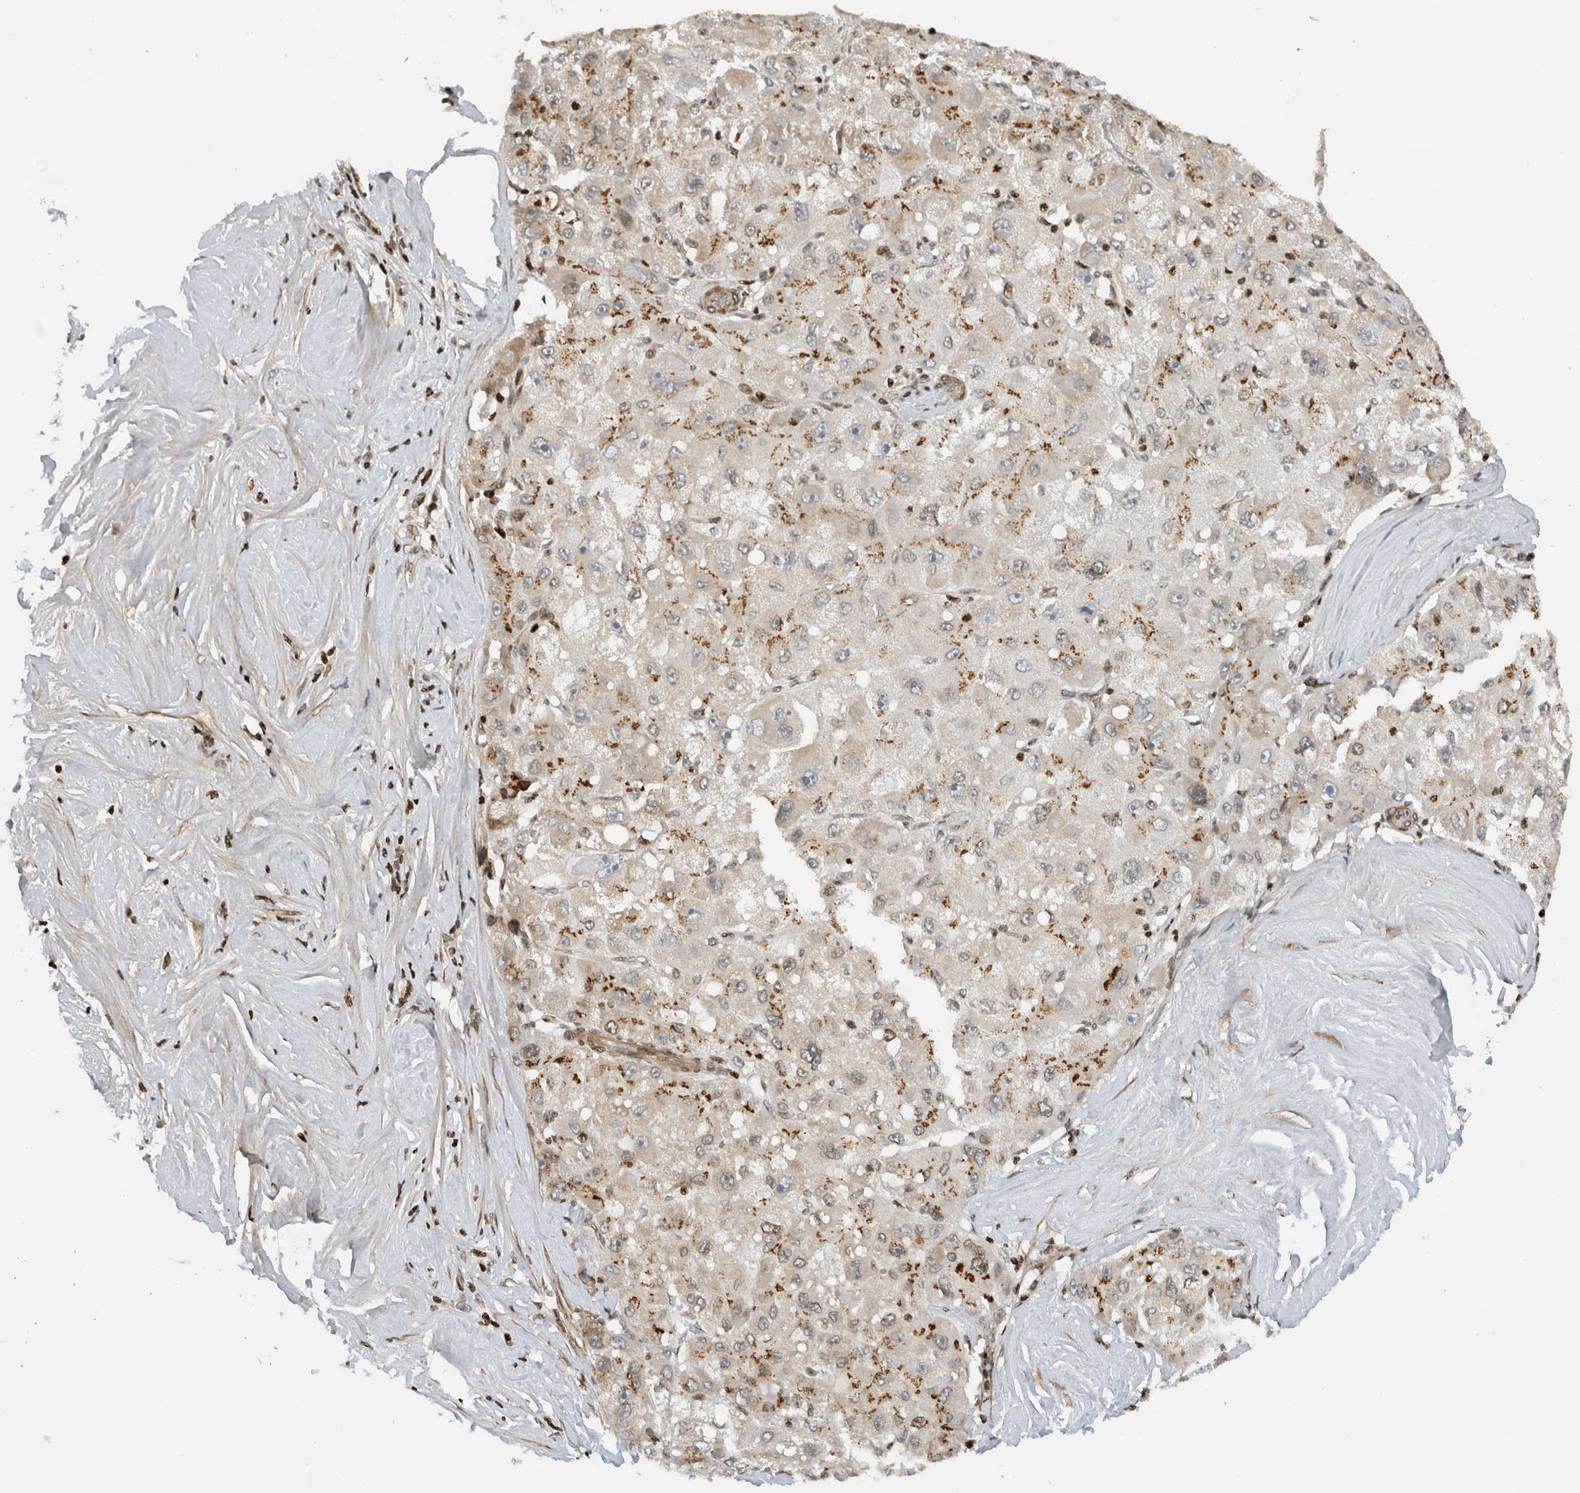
{"staining": {"intensity": "moderate", "quantity": "<25%", "location": "cytoplasmic/membranous"}, "tissue": "liver cancer", "cell_type": "Tumor cells", "image_type": "cancer", "snomed": [{"axis": "morphology", "description": "Carcinoma, Hepatocellular, NOS"}, {"axis": "topography", "description": "Liver"}], "caption": "Liver hepatocellular carcinoma tissue displays moderate cytoplasmic/membranous positivity in about <25% of tumor cells", "gene": "GINS4", "patient": {"sex": "male", "age": 80}}